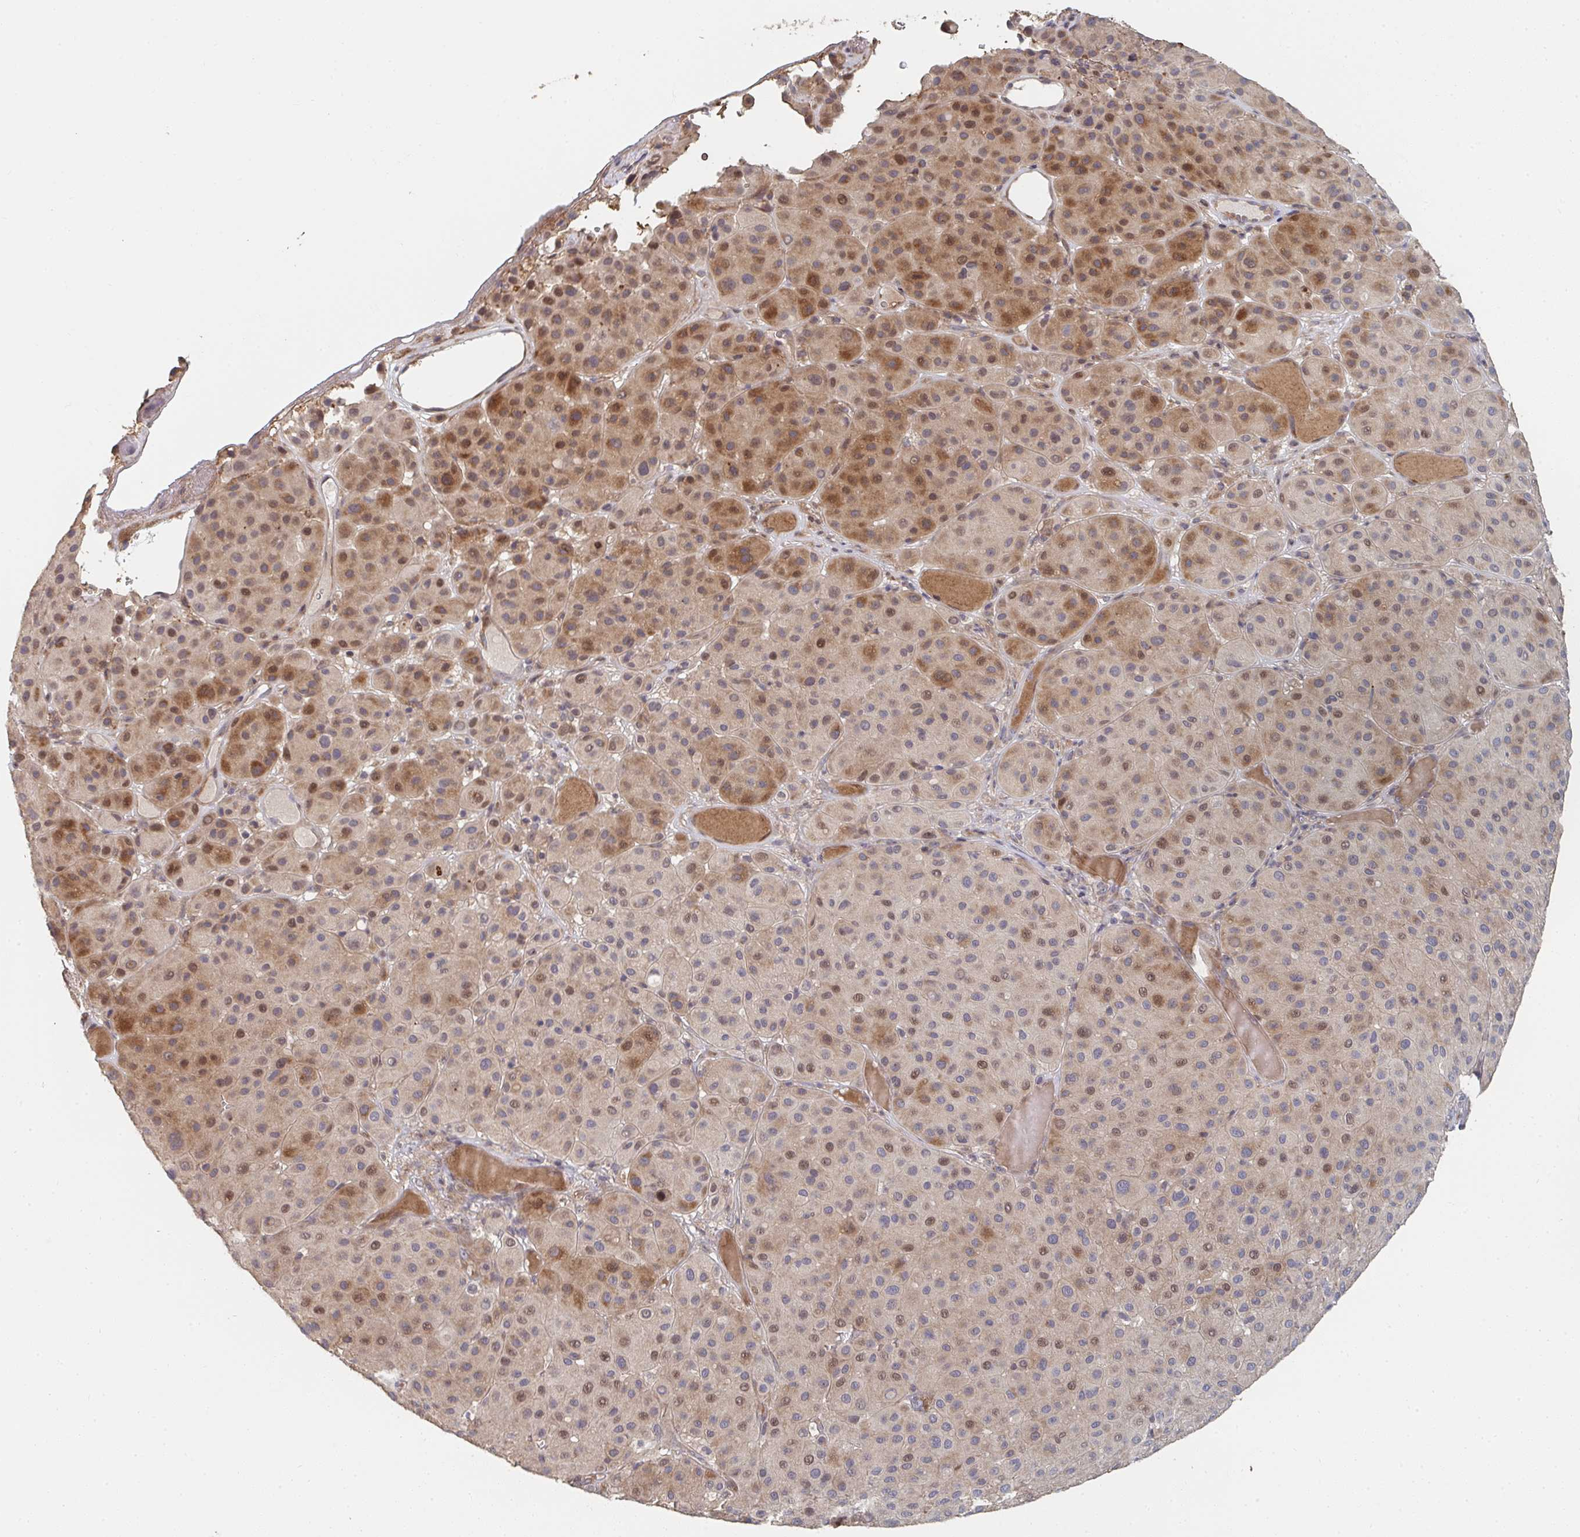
{"staining": {"intensity": "moderate", "quantity": "25%-75%", "location": "cytoplasmic/membranous"}, "tissue": "melanoma", "cell_type": "Tumor cells", "image_type": "cancer", "snomed": [{"axis": "morphology", "description": "Malignant melanoma, Metastatic site"}, {"axis": "topography", "description": "Smooth muscle"}], "caption": "Moderate cytoplasmic/membranous expression for a protein is identified in about 25%-75% of tumor cells of melanoma using immunohistochemistry (IHC).", "gene": "PTEN", "patient": {"sex": "male", "age": 41}}